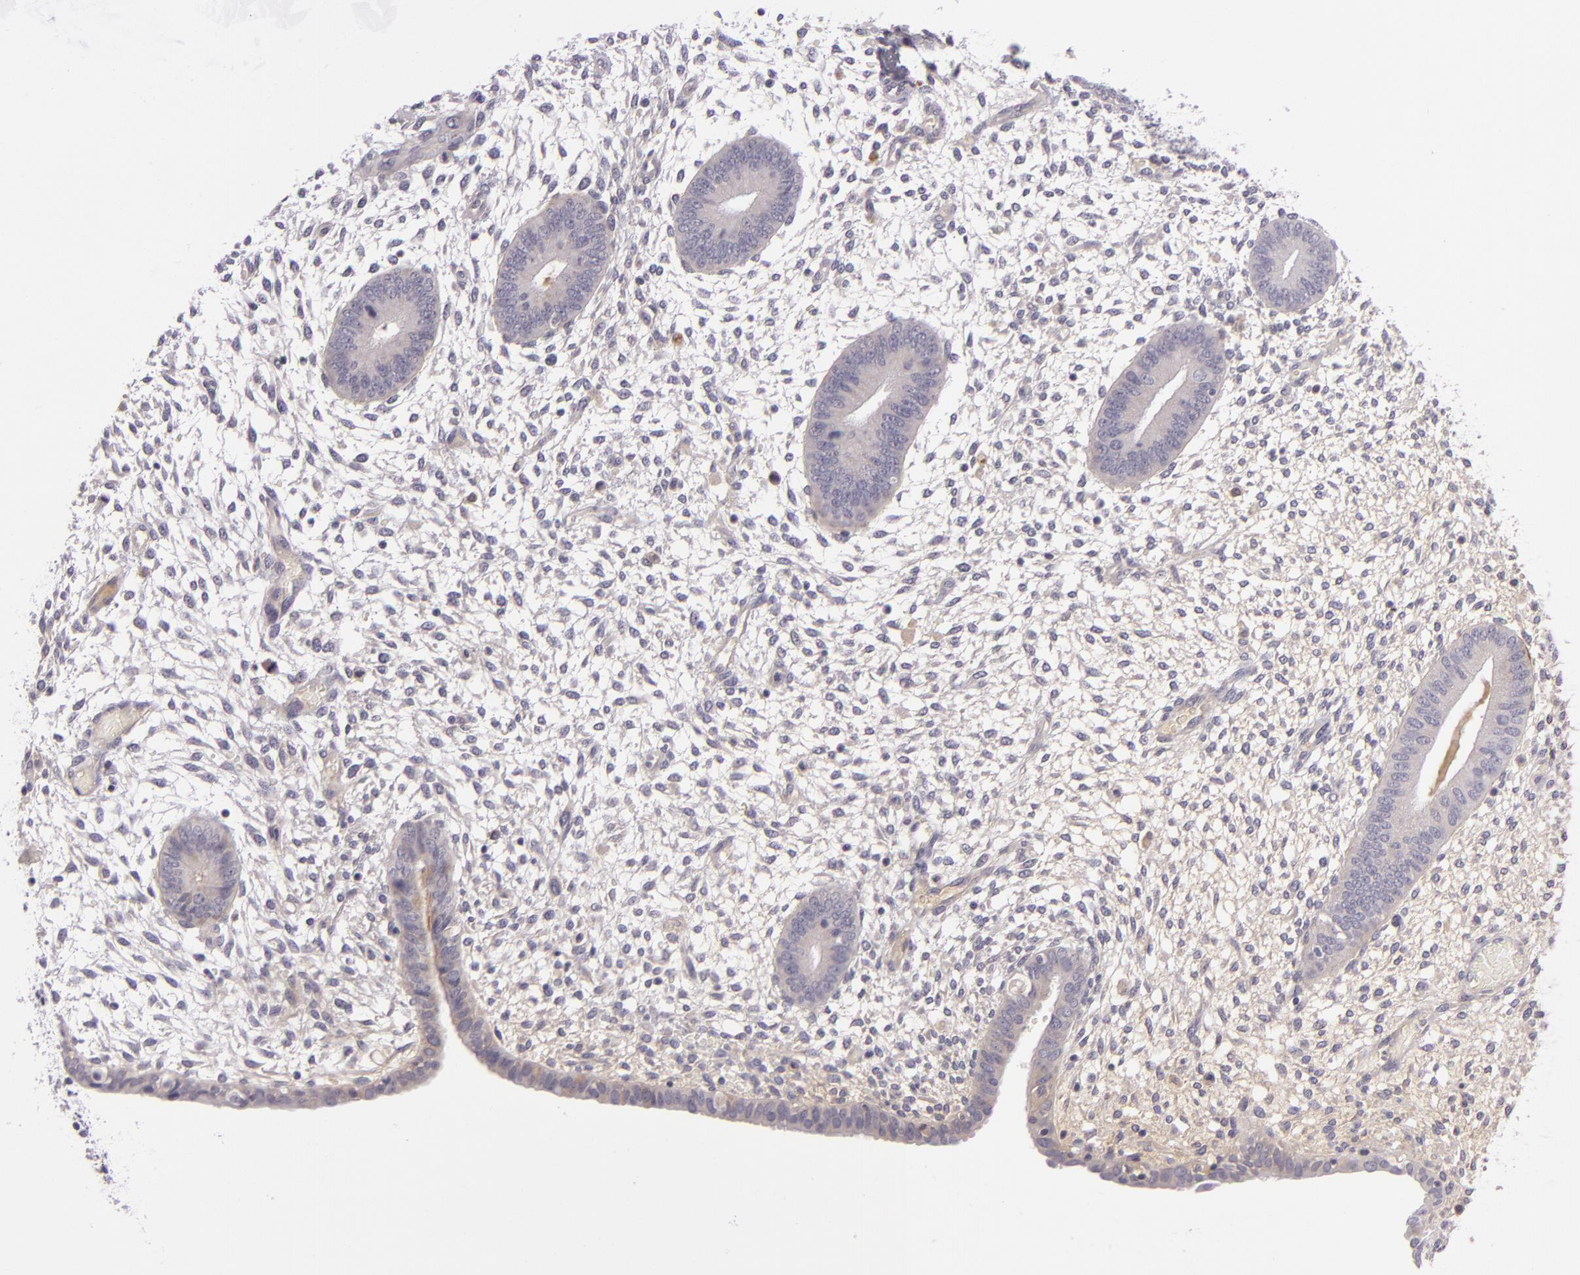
{"staining": {"intensity": "negative", "quantity": "none", "location": "none"}, "tissue": "endometrium", "cell_type": "Cells in endometrial stroma", "image_type": "normal", "snomed": [{"axis": "morphology", "description": "Normal tissue, NOS"}, {"axis": "topography", "description": "Endometrium"}], "caption": "Immunohistochemistry (IHC) image of benign human endometrium stained for a protein (brown), which displays no expression in cells in endometrial stroma.", "gene": "DAG1", "patient": {"sex": "female", "age": 42}}